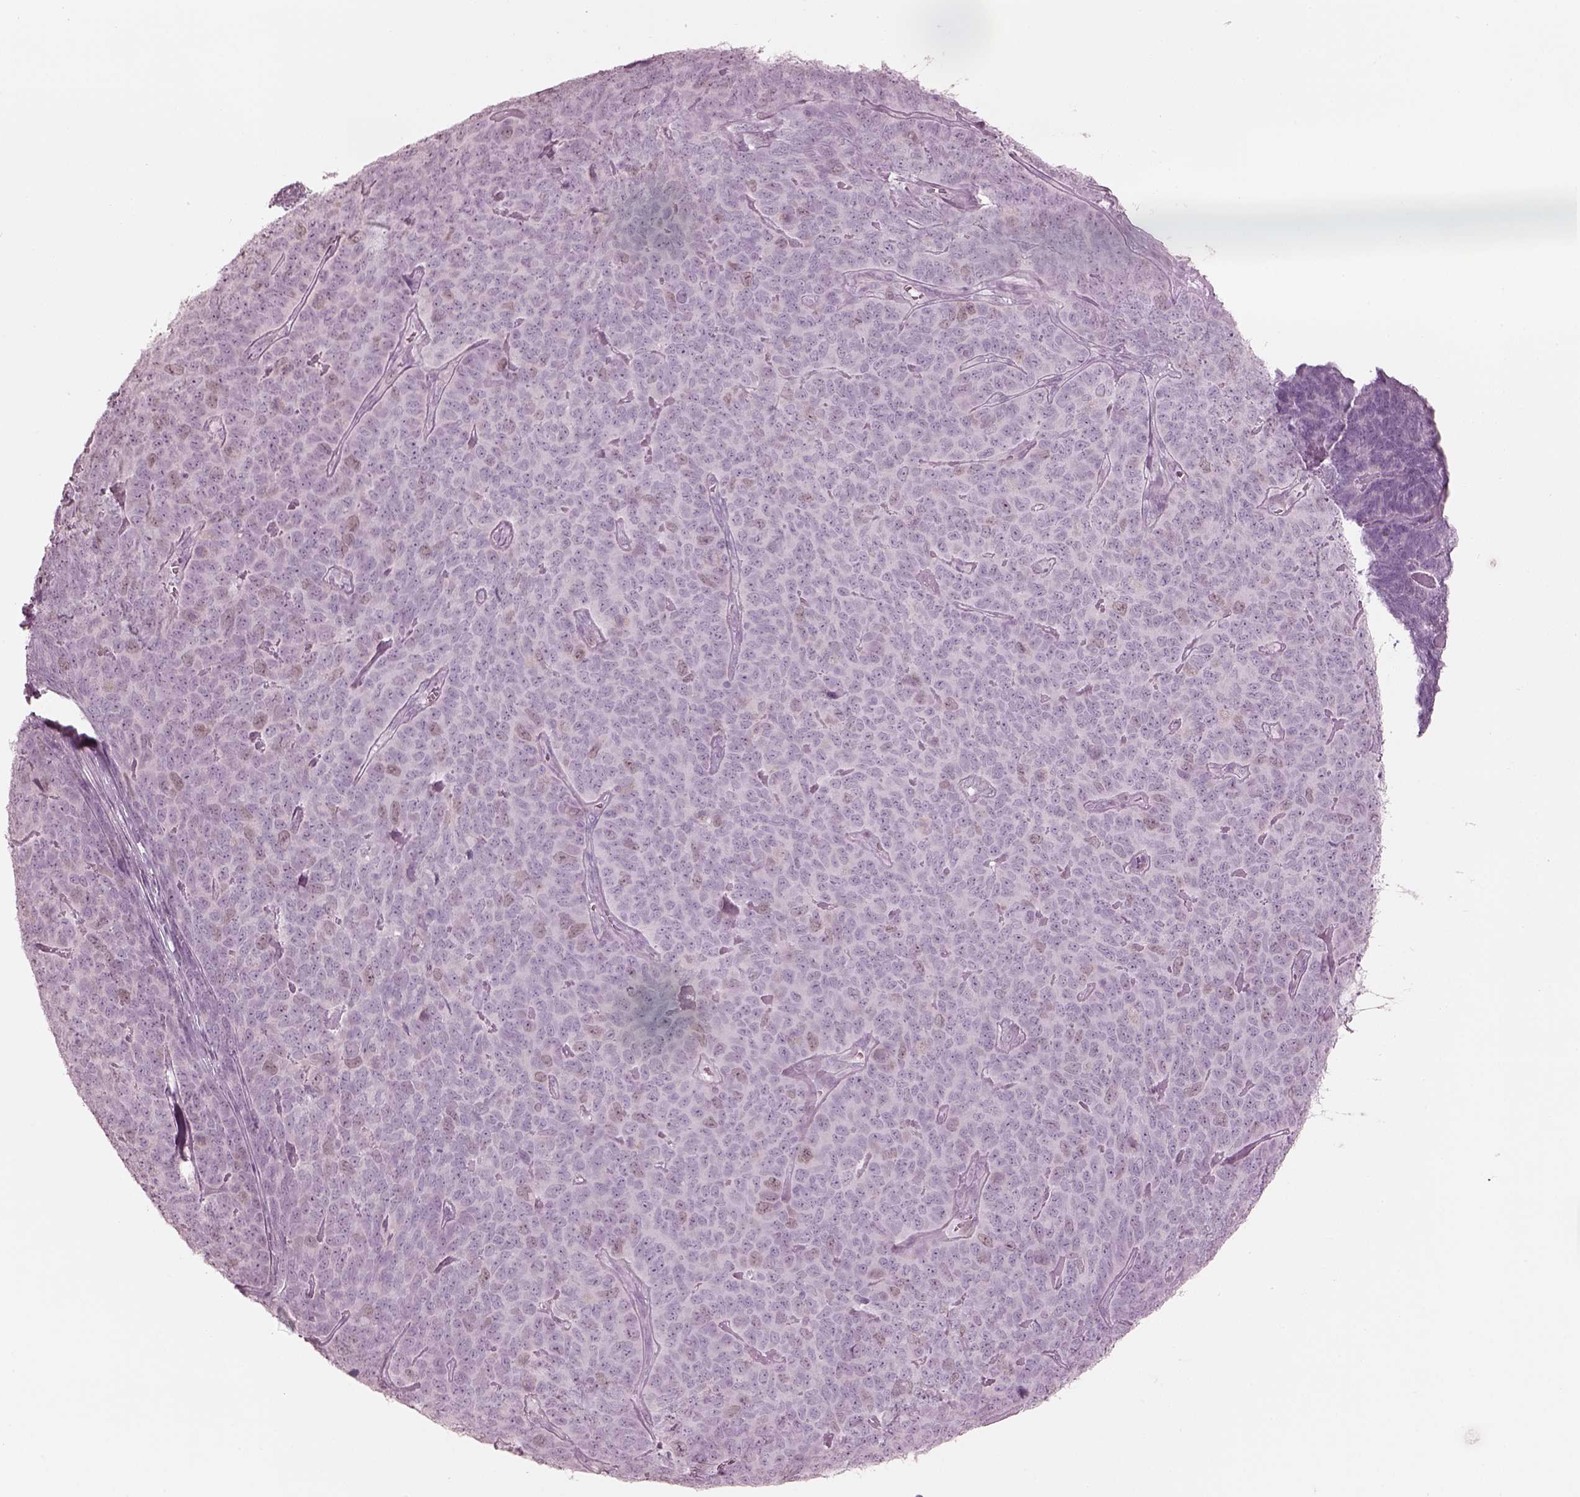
{"staining": {"intensity": "negative", "quantity": "none", "location": "none"}, "tissue": "skin cancer", "cell_type": "Tumor cells", "image_type": "cancer", "snomed": [{"axis": "morphology", "description": "Squamous cell carcinoma, NOS"}, {"axis": "topography", "description": "Skin"}, {"axis": "topography", "description": "Anal"}], "caption": "Immunohistochemistry (IHC) photomicrograph of human skin cancer (squamous cell carcinoma) stained for a protein (brown), which shows no expression in tumor cells.", "gene": "KRTAP24-1", "patient": {"sex": "female", "age": 51}}